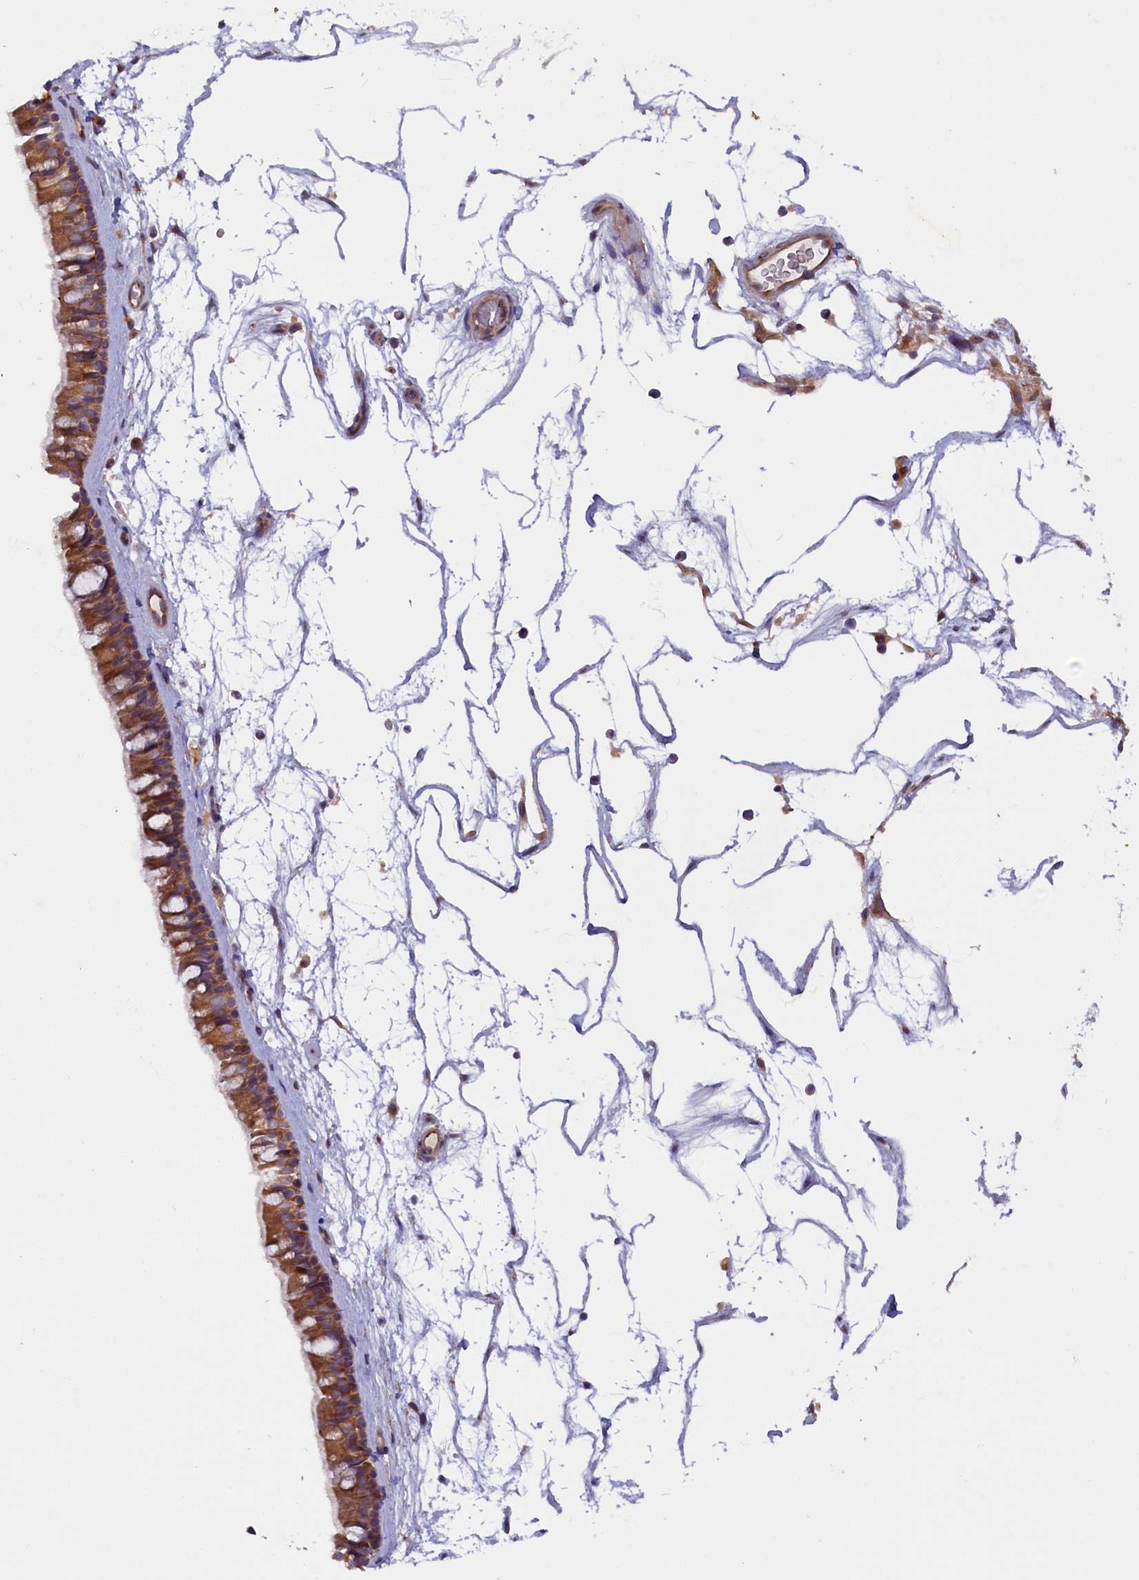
{"staining": {"intensity": "moderate", "quantity": ">75%", "location": "cytoplasmic/membranous"}, "tissue": "nasopharynx", "cell_type": "Respiratory epithelial cells", "image_type": "normal", "snomed": [{"axis": "morphology", "description": "Normal tissue, NOS"}, {"axis": "topography", "description": "Nasopharynx"}], "caption": "A medium amount of moderate cytoplasmic/membranous expression is appreciated in about >75% of respiratory epithelial cells in normal nasopharynx.", "gene": "CCDC9B", "patient": {"sex": "male", "age": 64}}